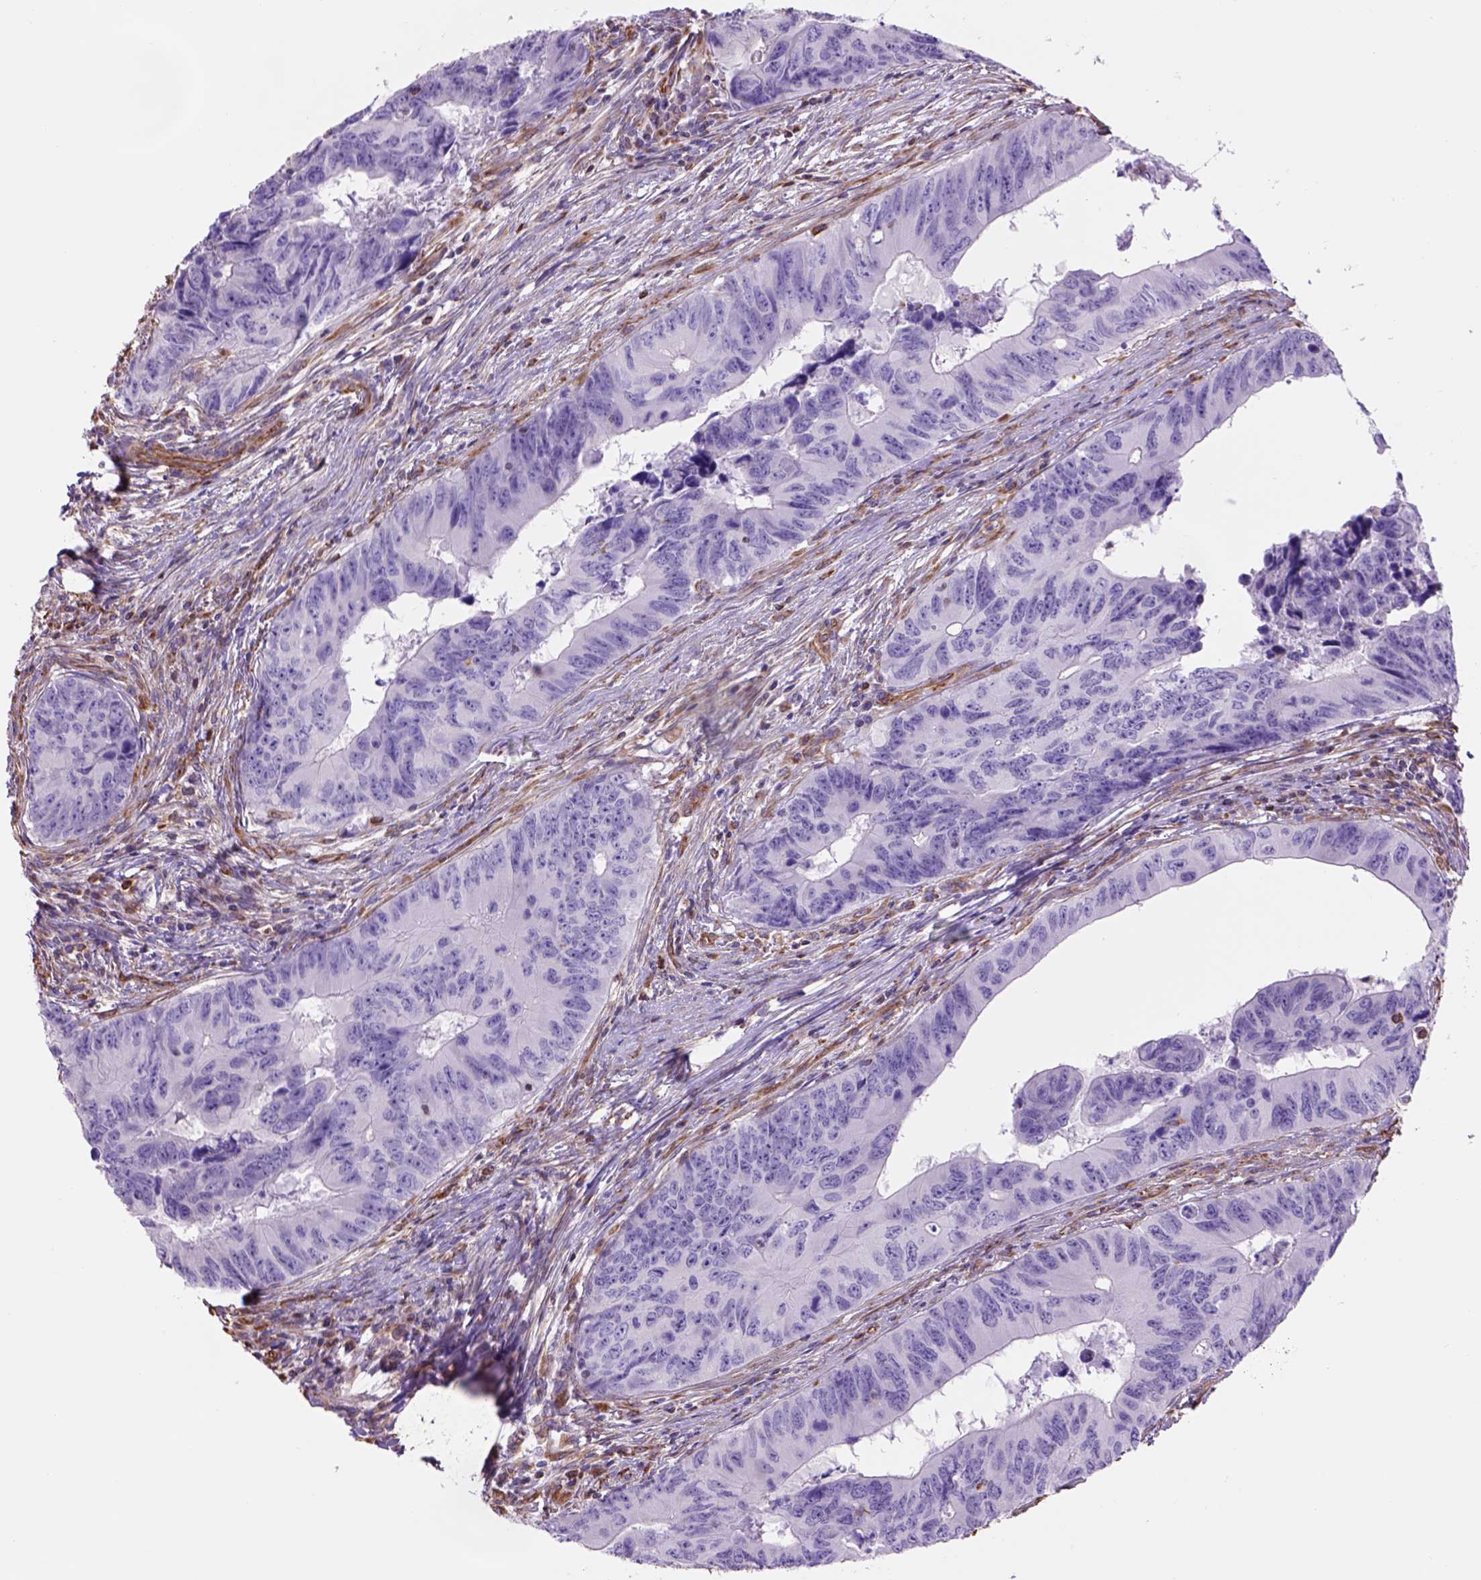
{"staining": {"intensity": "negative", "quantity": "none", "location": "none"}, "tissue": "colorectal cancer", "cell_type": "Tumor cells", "image_type": "cancer", "snomed": [{"axis": "morphology", "description": "Adenocarcinoma, NOS"}, {"axis": "topography", "description": "Colon"}], "caption": "Colorectal cancer (adenocarcinoma) stained for a protein using immunohistochemistry (IHC) exhibits no positivity tumor cells.", "gene": "ZZZ3", "patient": {"sex": "female", "age": 82}}